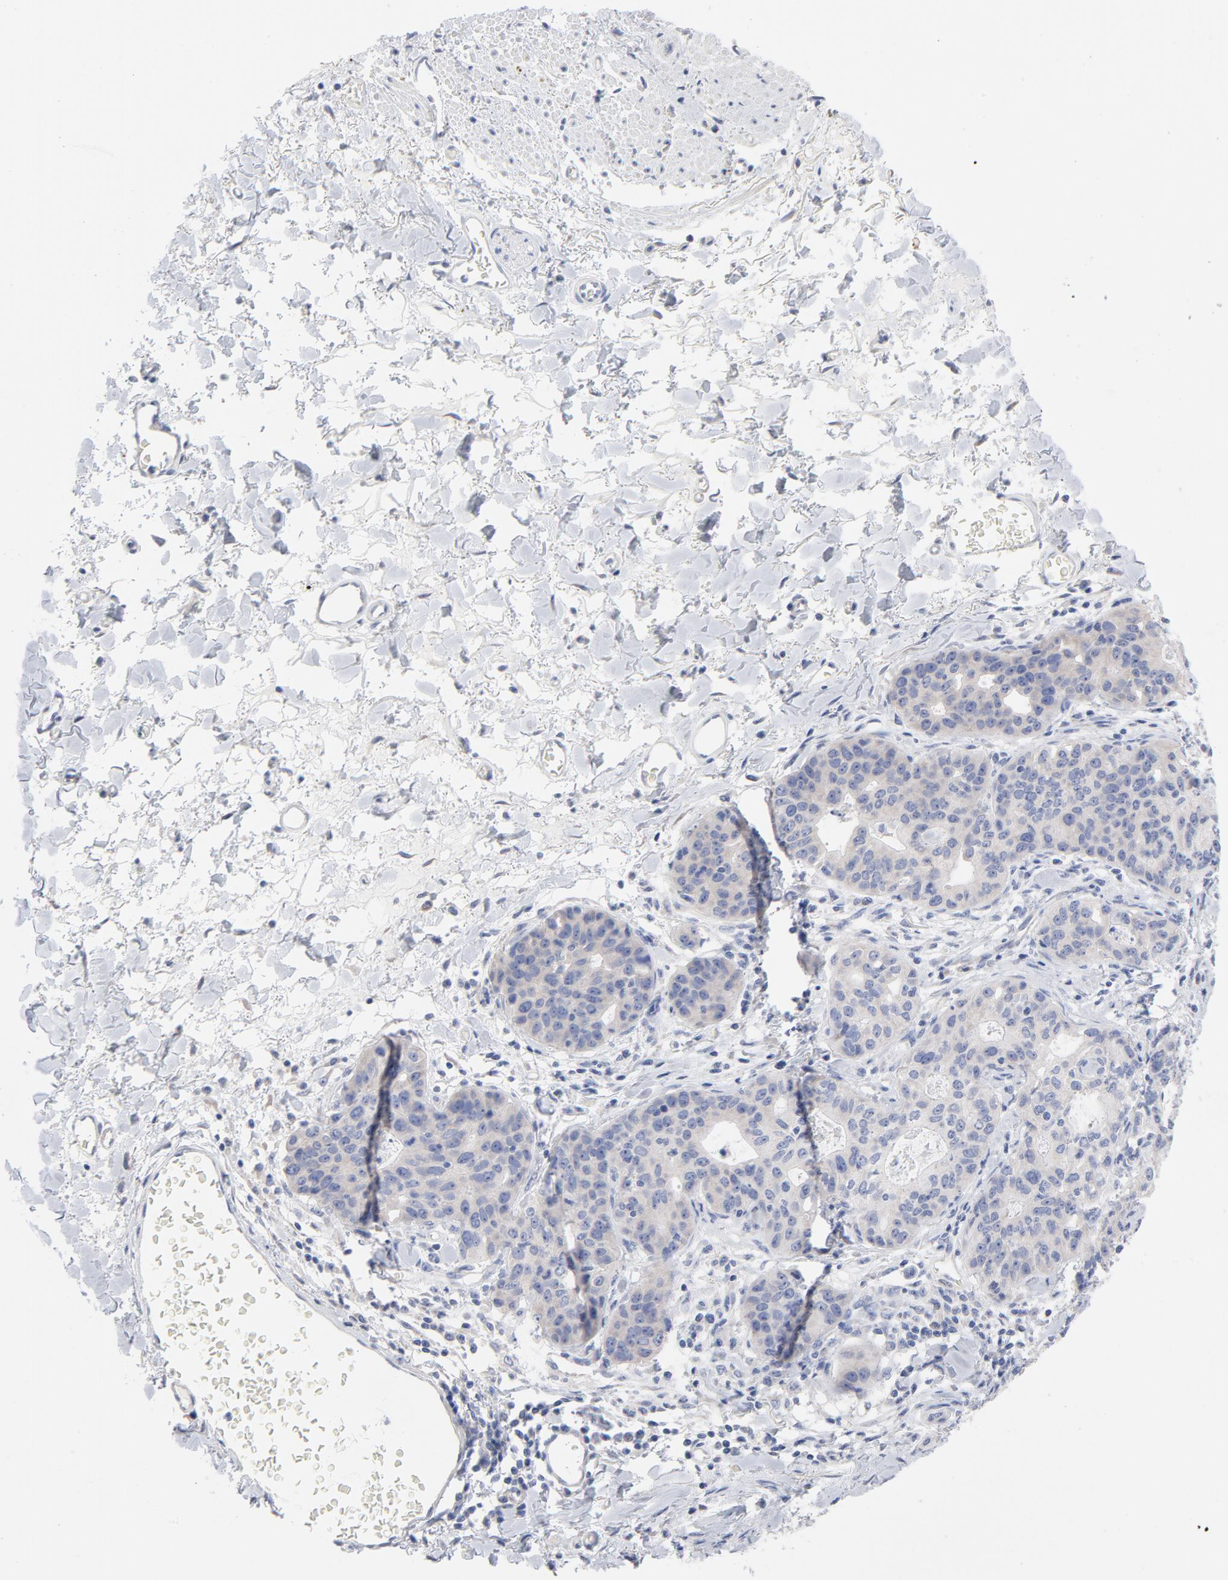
{"staining": {"intensity": "weak", "quantity": "25%-75%", "location": "cytoplasmic/membranous"}, "tissue": "stomach cancer", "cell_type": "Tumor cells", "image_type": "cancer", "snomed": [{"axis": "morphology", "description": "Adenocarcinoma, NOS"}, {"axis": "topography", "description": "Esophagus"}, {"axis": "topography", "description": "Stomach"}], "caption": "Stomach cancer (adenocarcinoma) tissue displays weak cytoplasmic/membranous positivity in about 25%-75% of tumor cells", "gene": "CPE", "patient": {"sex": "male", "age": 74}}